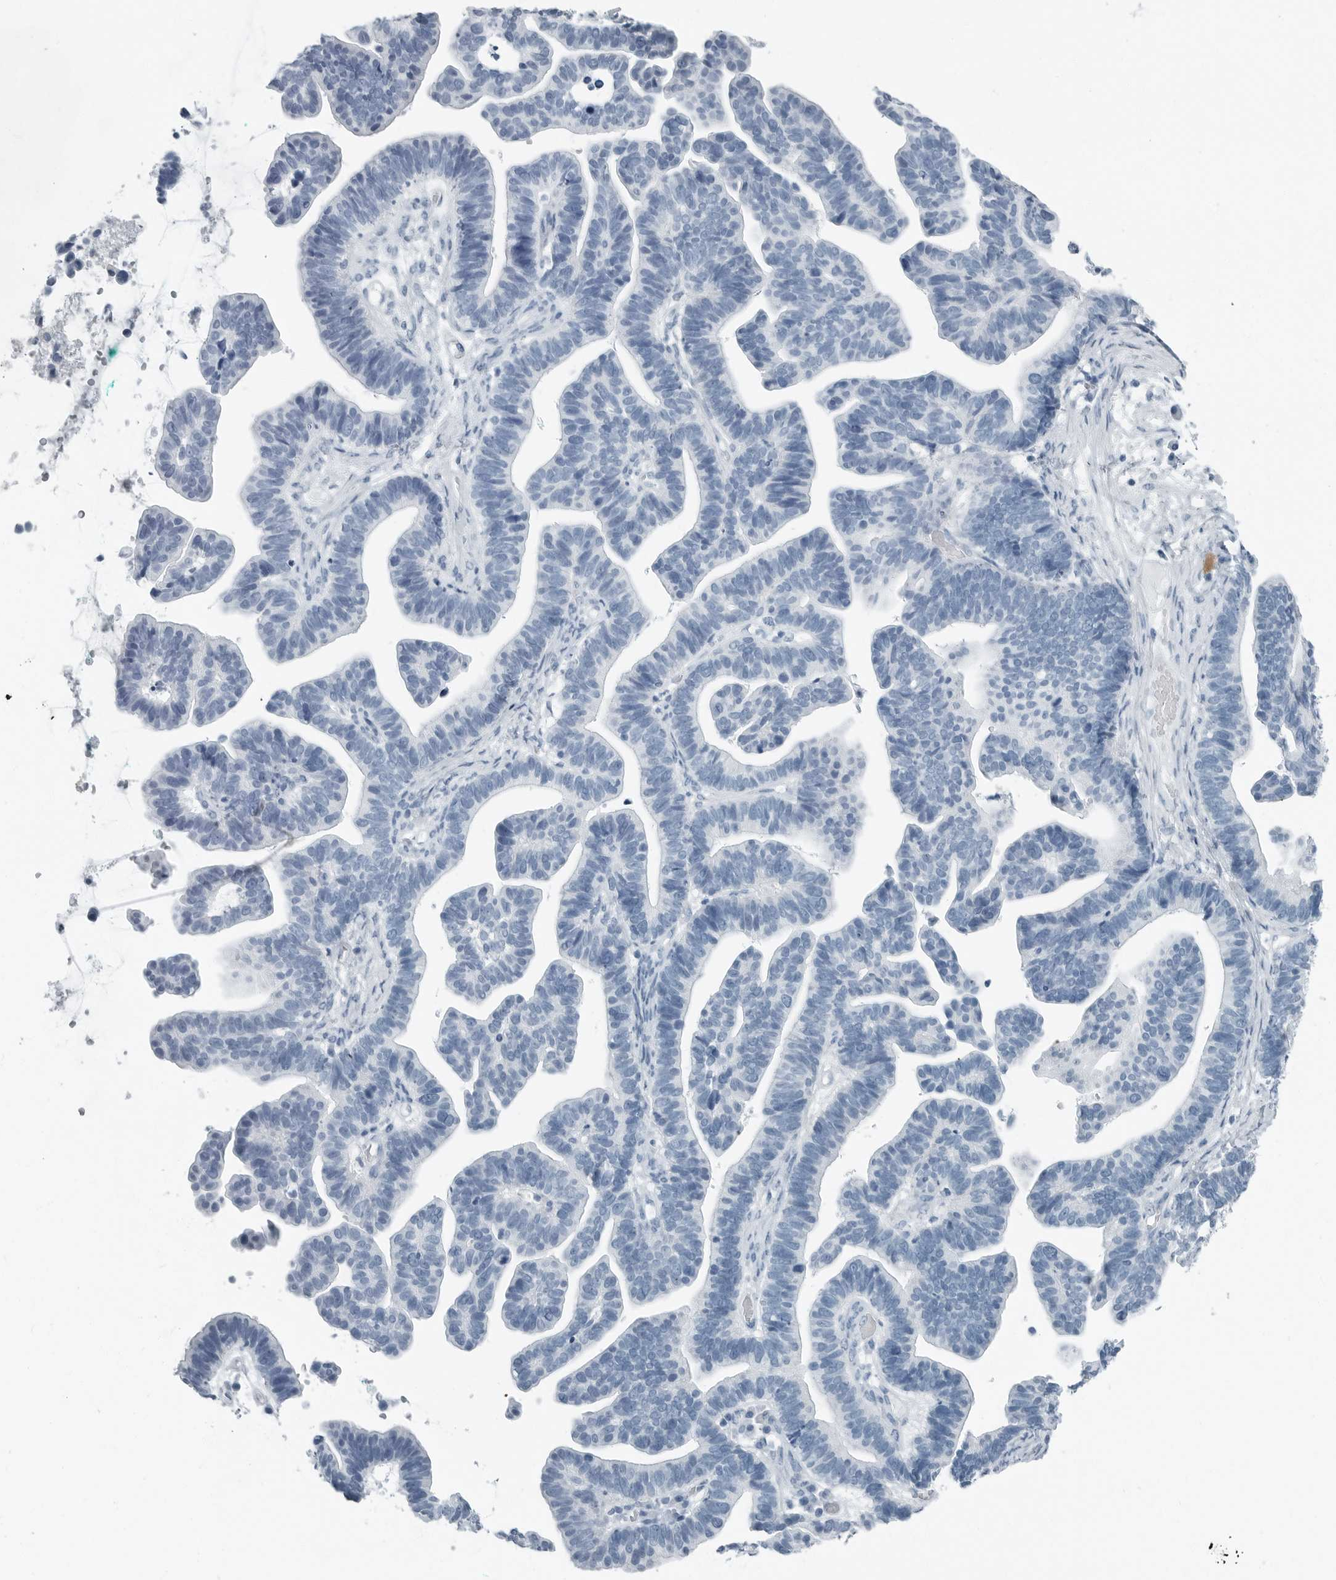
{"staining": {"intensity": "negative", "quantity": "none", "location": "none"}, "tissue": "ovarian cancer", "cell_type": "Tumor cells", "image_type": "cancer", "snomed": [{"axis": "morphology", "description": "Cystadenocarcinoma, serous, NOS"}, {"axis": "topography", "description": "Ovary"}], "caption": "An immunohistochemistry histopathology image of ovarian cancer is shown. There is no staining in tumor cells of ovarian cancer. (Immunohistochemistry (ihc), brightfield microscopy, high magnification).", "gene": "ZPBP2", "patient": {"sex": "female", "age": 56}}